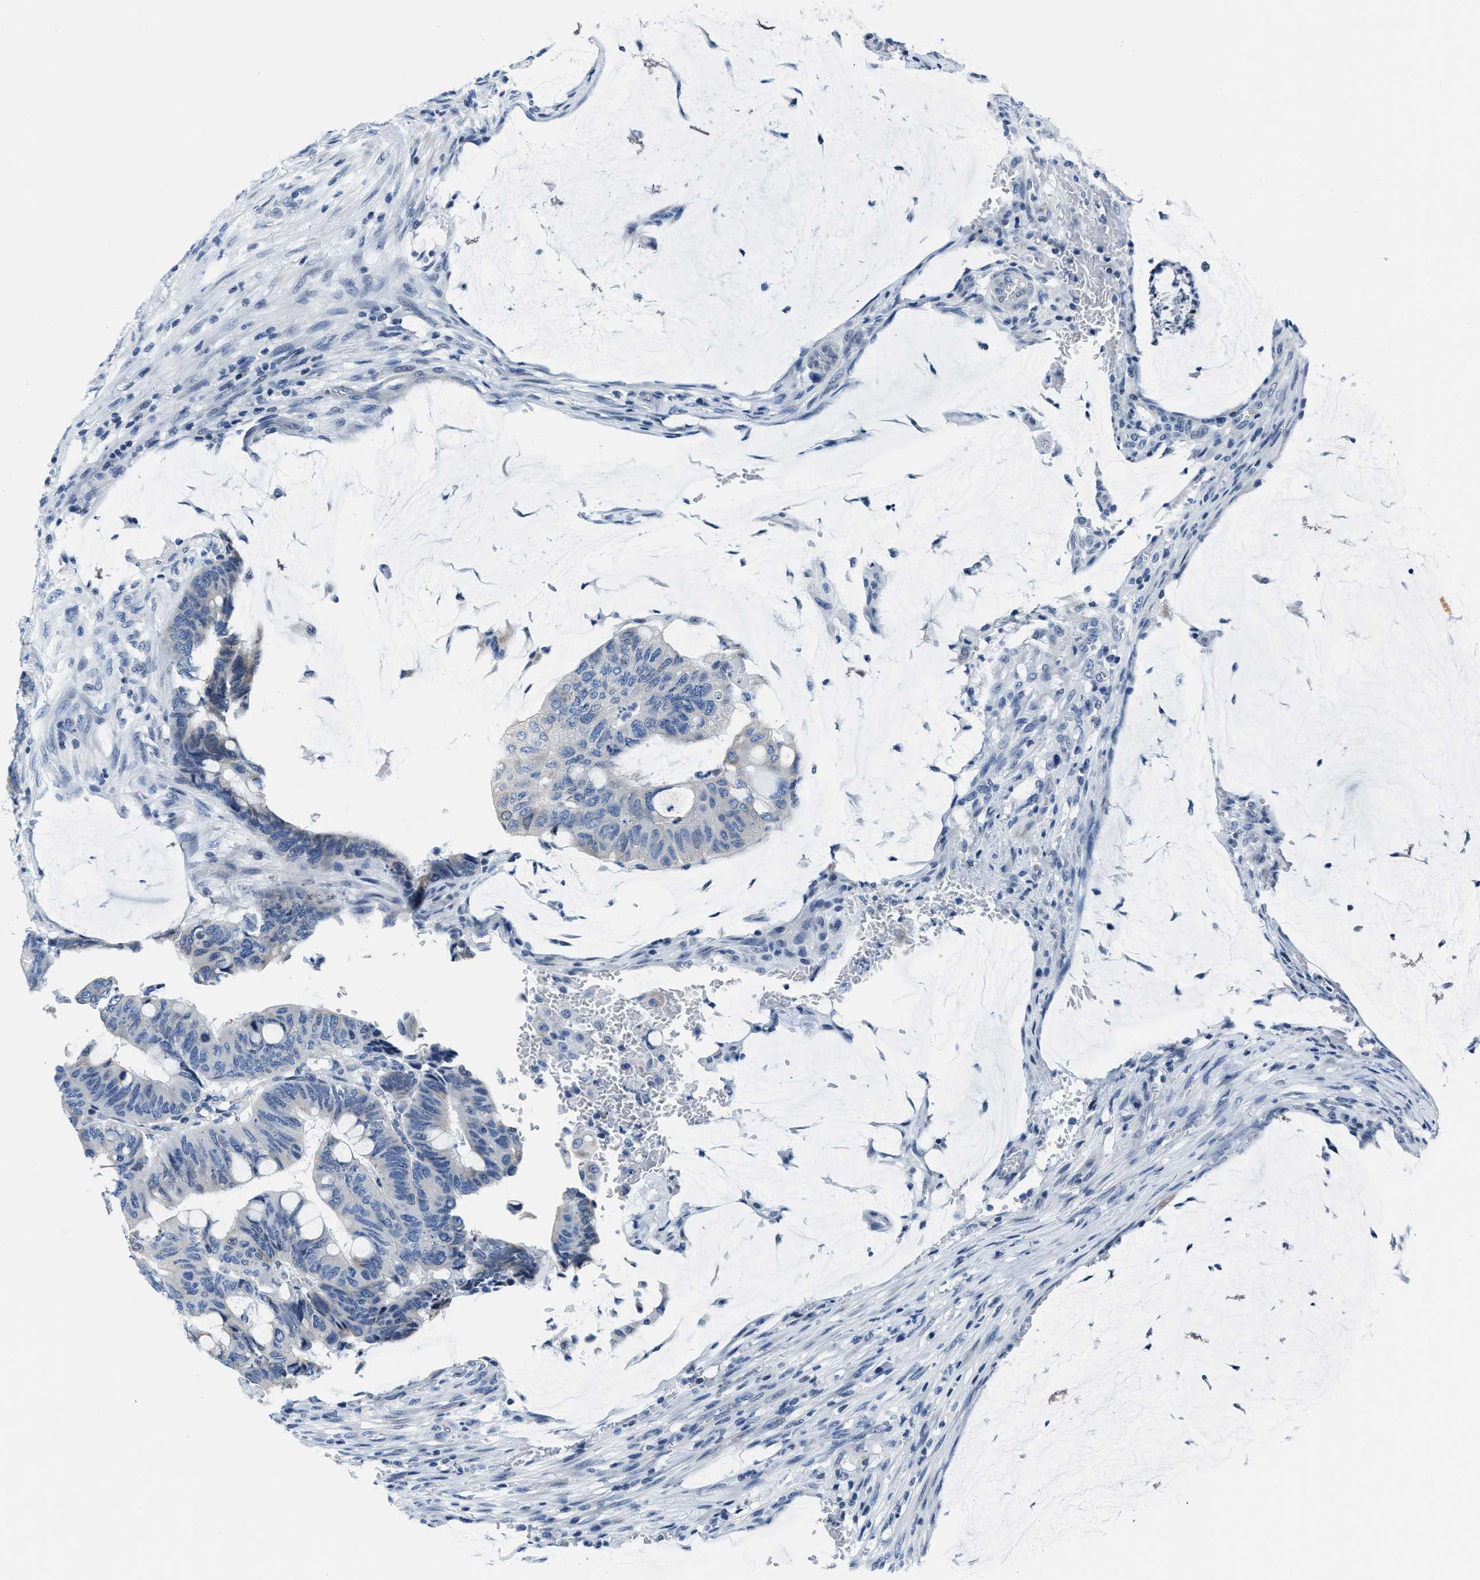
{"staining": {"intensity": "negative", "quantity": "none", "location": "none"}, "tissue": "colorectal cancer", "cell_type": "Tumor cells", "image_type": "cancer", "snomed": [{"axis": "morphology", "description": "Normal tissue, NOS"}, {"axis": "morphology", "description": "Adenocarcinoma, NOS"}, {"axis": "topography", "description": "Rectum"}, {"axis": "topography", "description": "Peripheral nerve tissue"}], "caption": "DAB (3,3'-diaminobenzidine) immunohistochemical staining of human adenocarcinoma (colorectal) displays no significant positivity in tumor cells. The staining is performed using DAB (3,3'-diaminobenzidine) brown chromogen with nuclei counter-stained in using hematoxylin.", "gene": "ASZ1", "patient": {"sex": "male", "age": 92}}